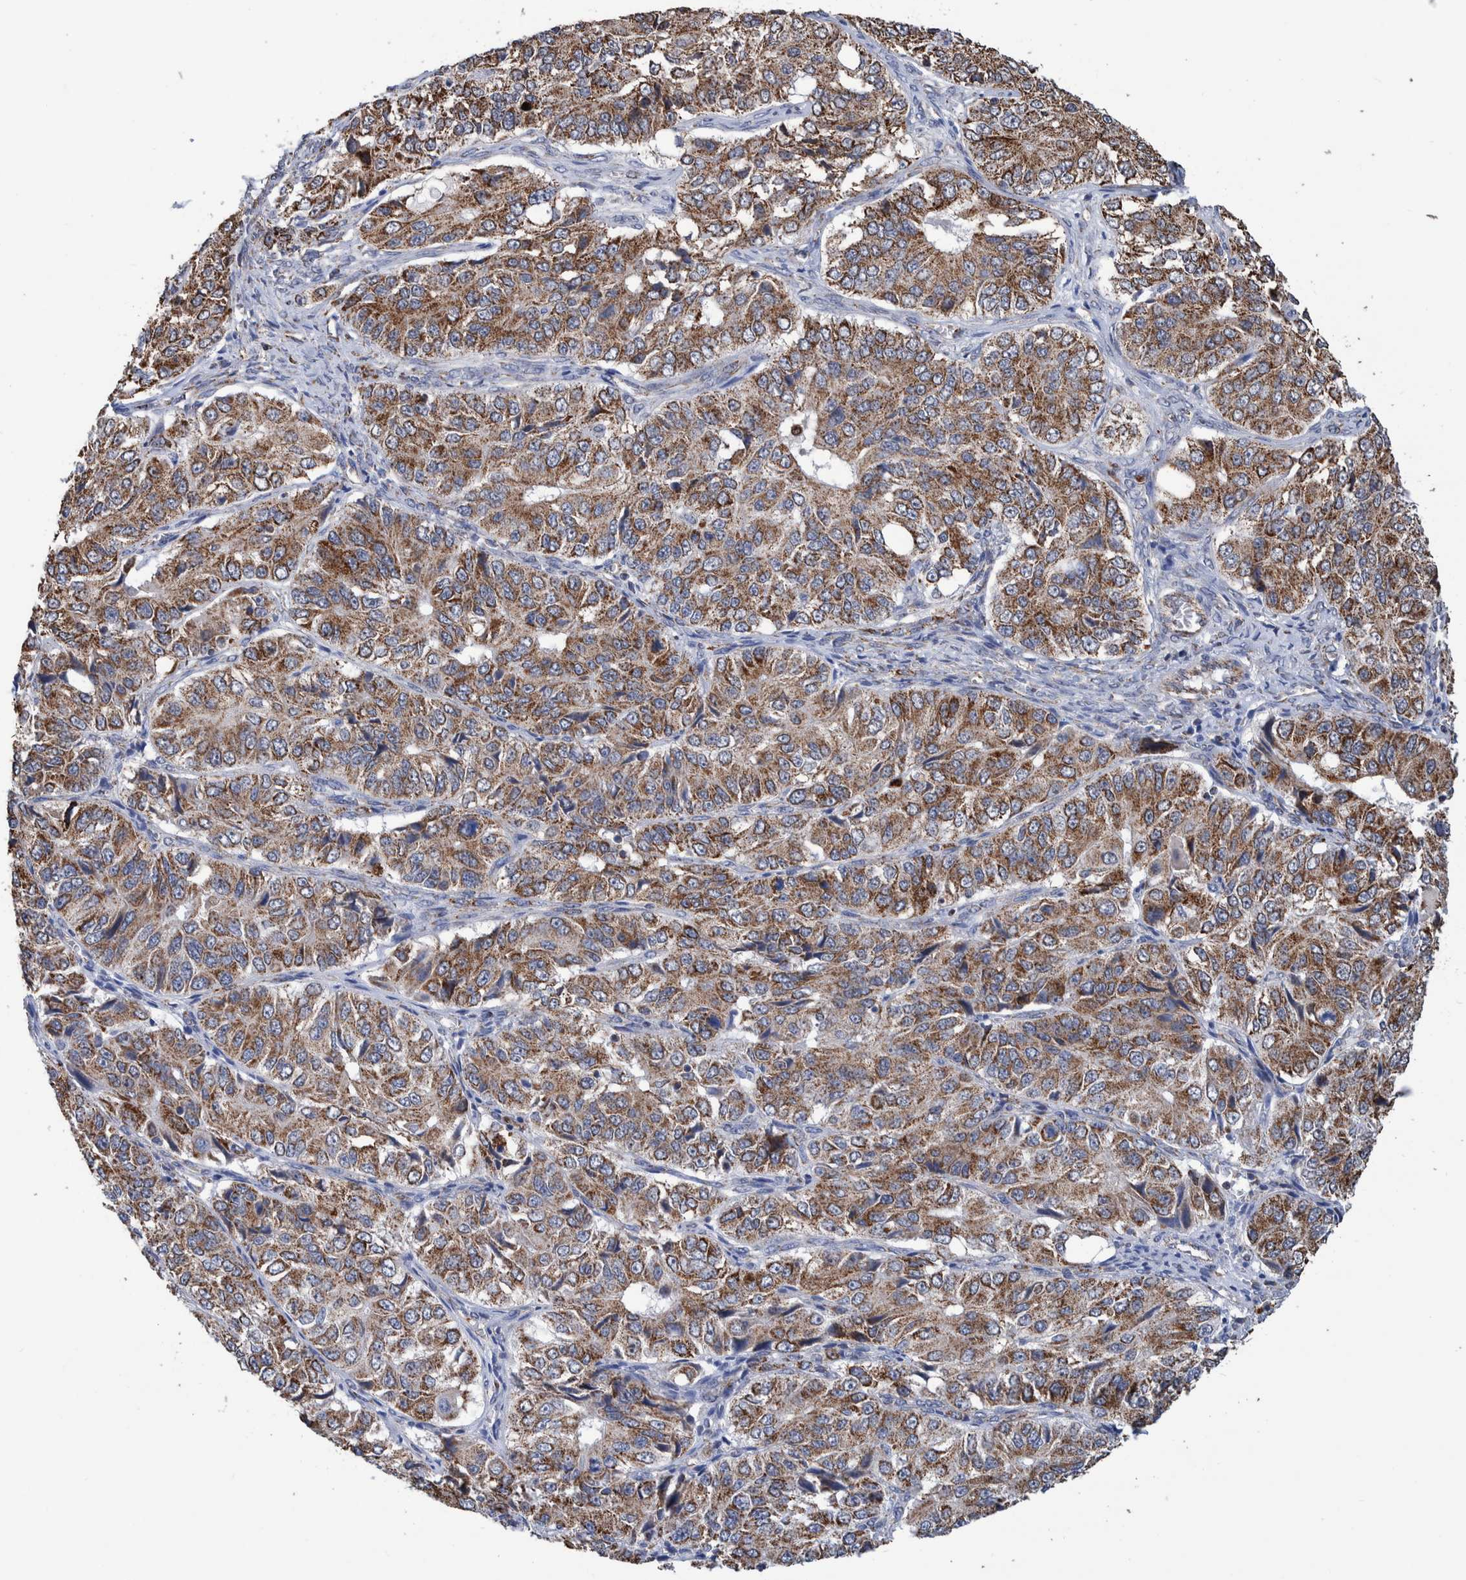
{"staining": {"intensity": "moderate", "quantity": ">75%", "location": "cytoplasmic/membranous"}, "tissue": "ovarian cancer", "cell_type": "Tumor cells", "image_type": "cancer", "snomed": [{"axis": "morphology", "description": "Carcinoma, endometroid"}, {"axis": "topography", "description": "Ovary"}], "caption": "A brown stain labels moderate cytoplasmic/membranous expression of a protein in endometroid carcinoma (ovarian) tumor cells.", "gene": "DECR1", "patient": {"sex": "female", "age": 51}}